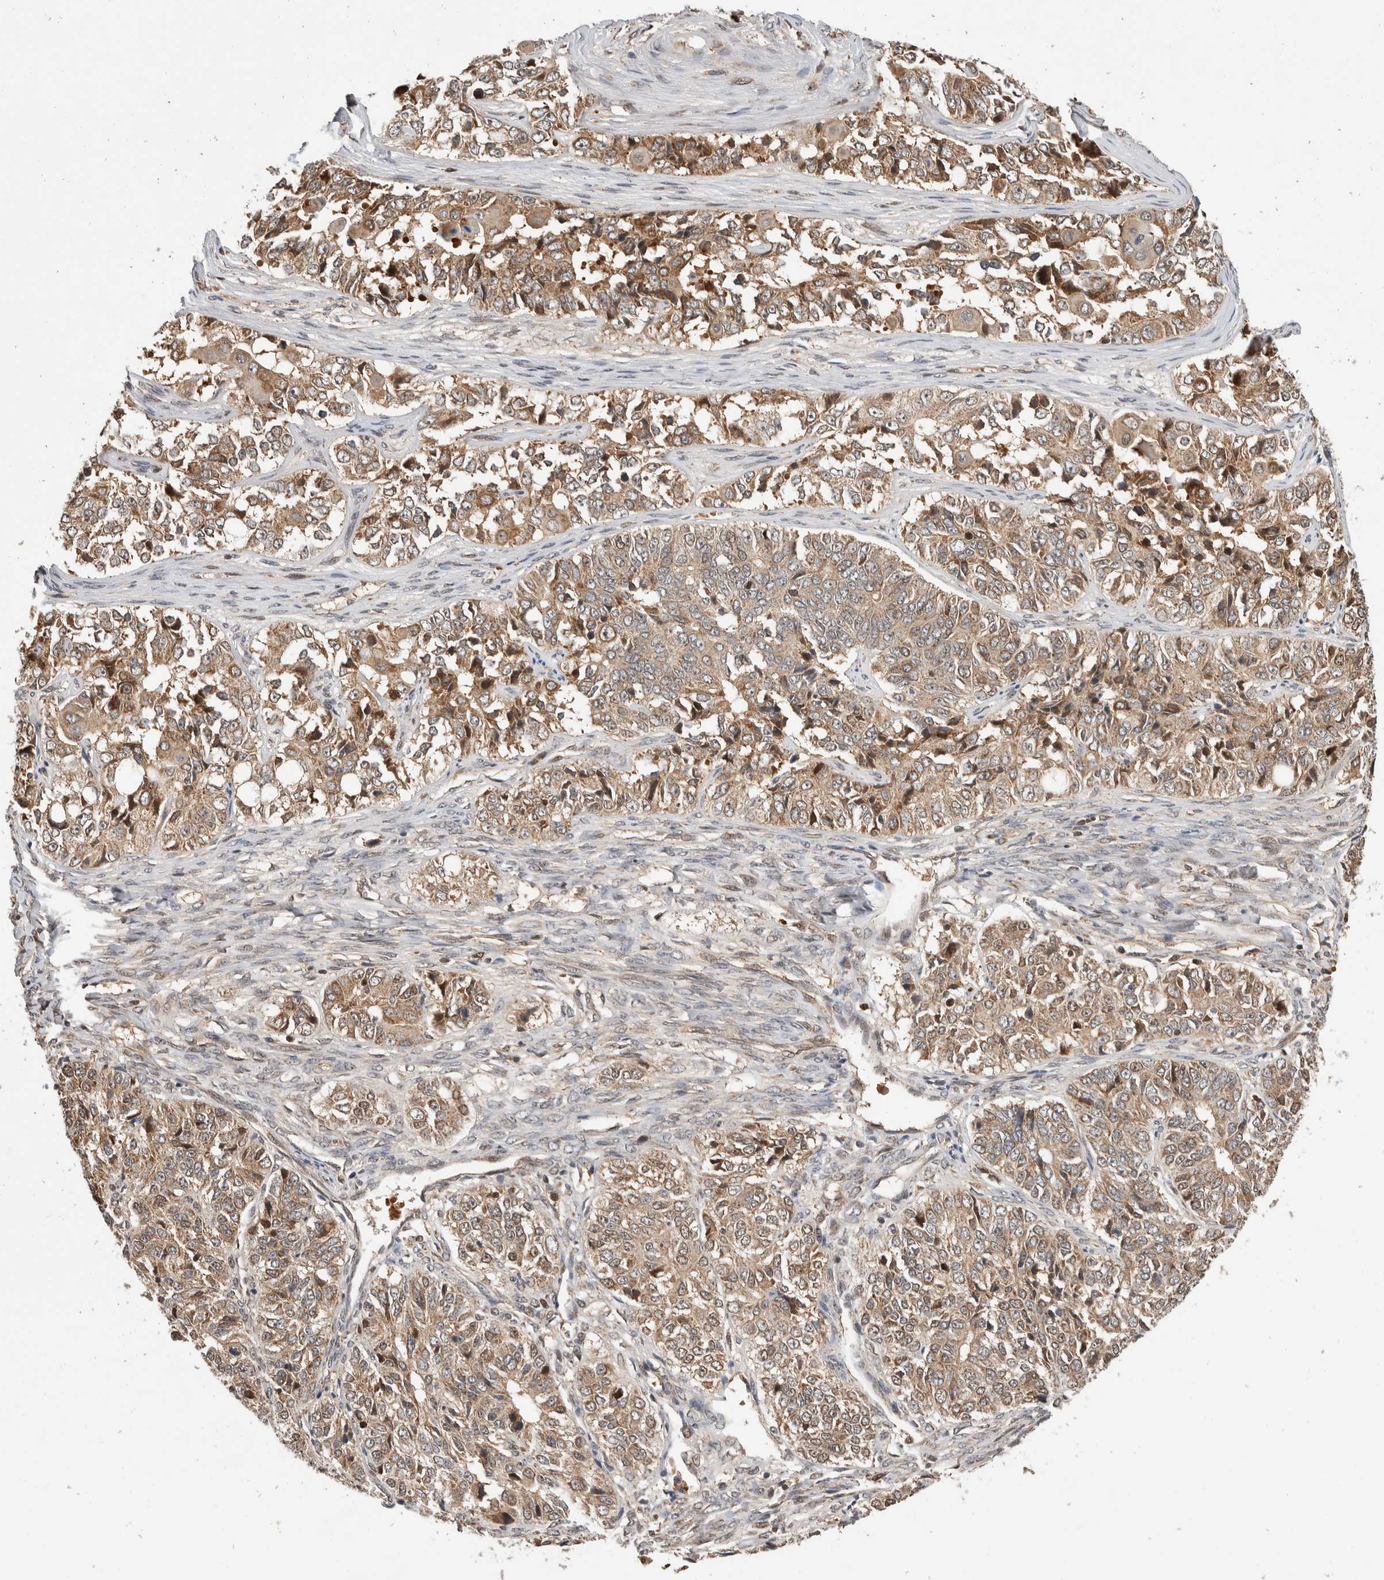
{"staining": {"intensity": "moderate", "quantity": ">75%", "location": "cytoplasmic/membranous"}, "tissue": "ovarian cancer", "cell_type": "Tumor cells", "image_type": "cancer", "snomed": [{"axis": "morphology", "description": "Carcinoma, endometroid"}, {"axis": "topography", "description": "Ovary"}], "caption": "Protein expression by IHC shows moderate cytoplasmic/membranous staining in approximately >75% of tumor cells in ovarian cancer (endometroid carcinoma).", "gene": "ABHD11", "patient": {"sex": "female", "age": 51}}